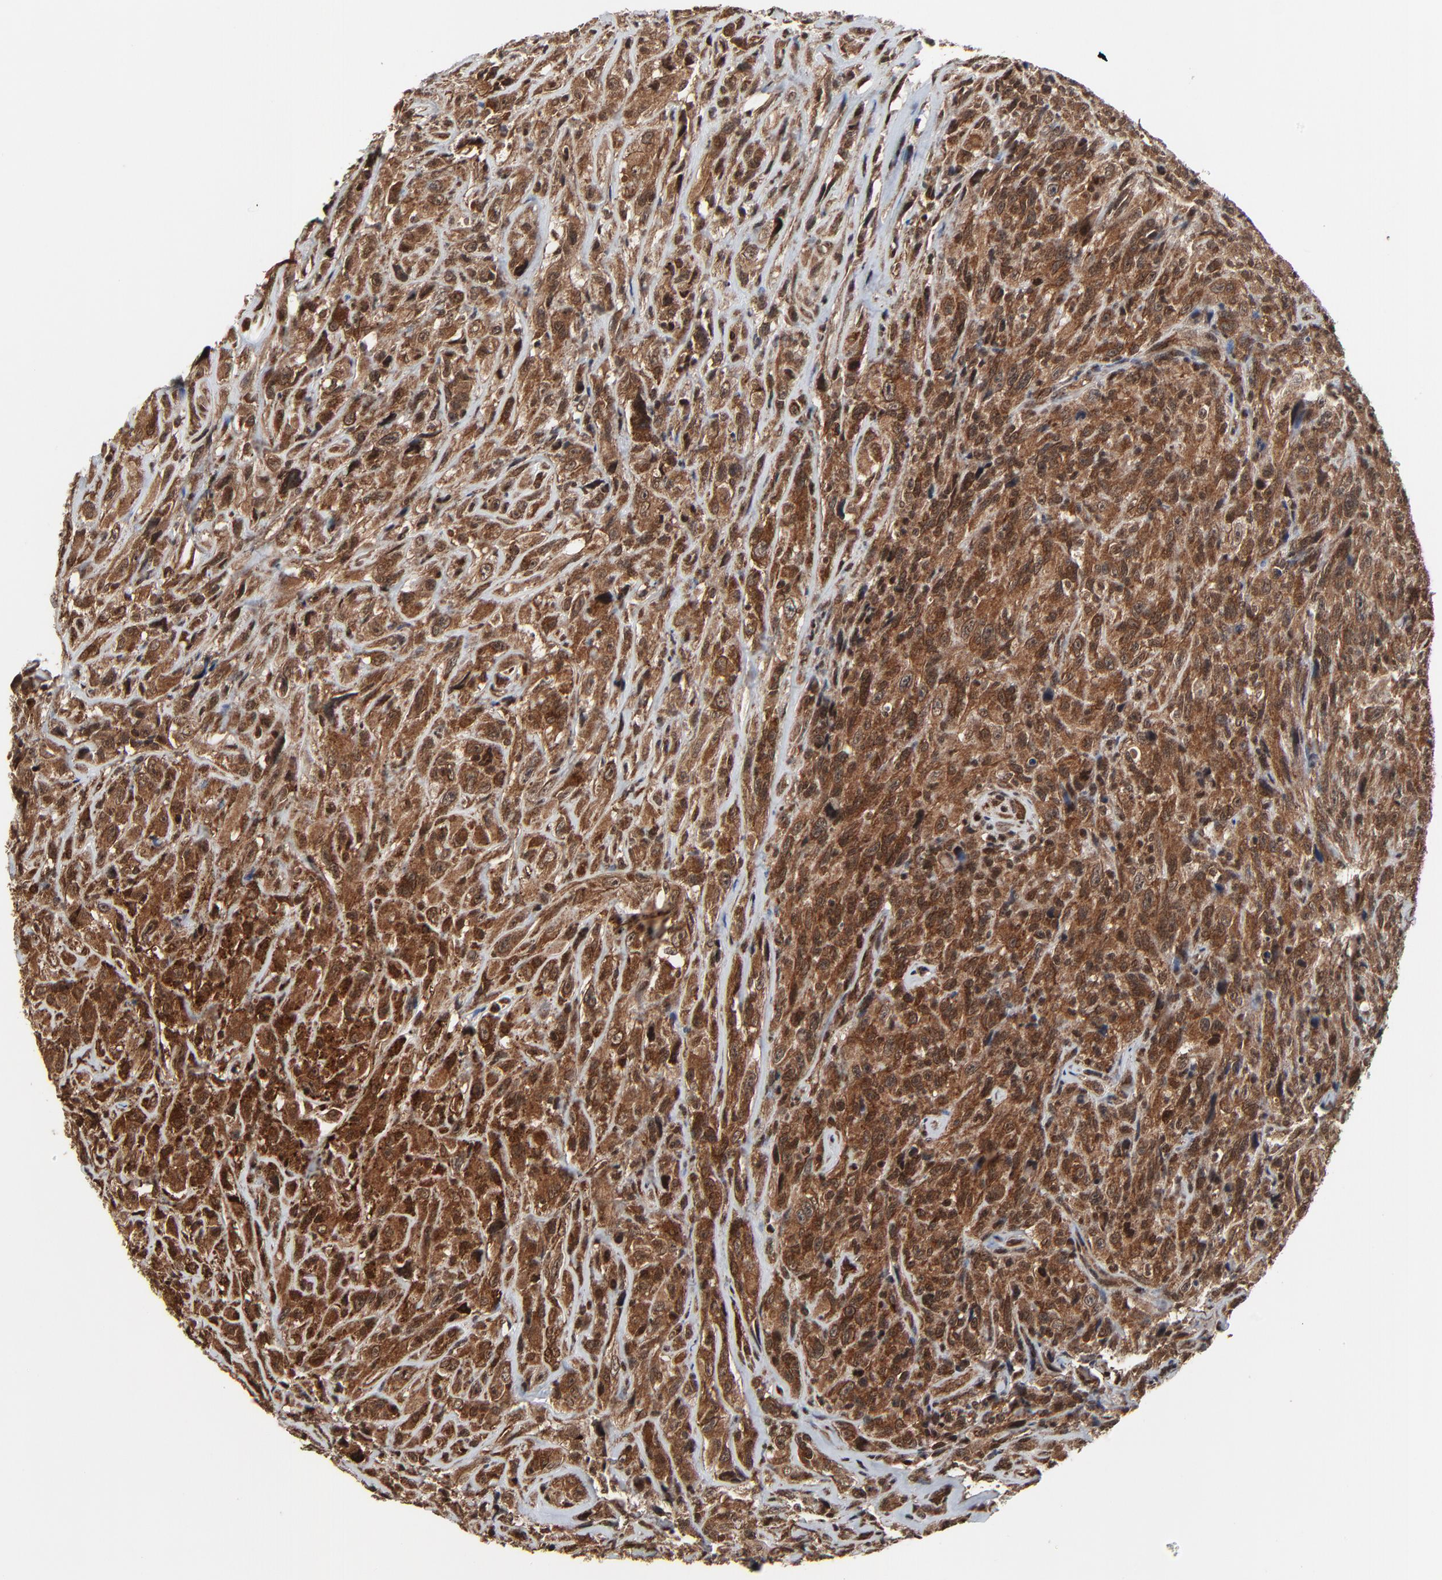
{"staining": {"intensity": "strong", "quantity": ">75%", "location": "cytoplasmic/membranous,nuclear"}, "tissue": "glioma", "cell_type": "Tumor cells", "image_type": "cancer", "snomed": [{"axis": "morphology", "description": "Glioma, malignant, High grade"}, {"axis": "topography", "description": "Brain"}], "caption": "A high-resolution image shows IHC staining of malignant high-grade glioma, which displays strong cytoplasmic/membranous and nuclear expression in about >75% of tumor cells. The staining was performed using DAB (3,3'-diaminobenzidine) to visualize the protein expression in brown, while the nuclei were stained in blue with hematoxylin (Magnification: 20x).", "gene": "RHOJ", "patient": {"sex": "male", "age": 48}}